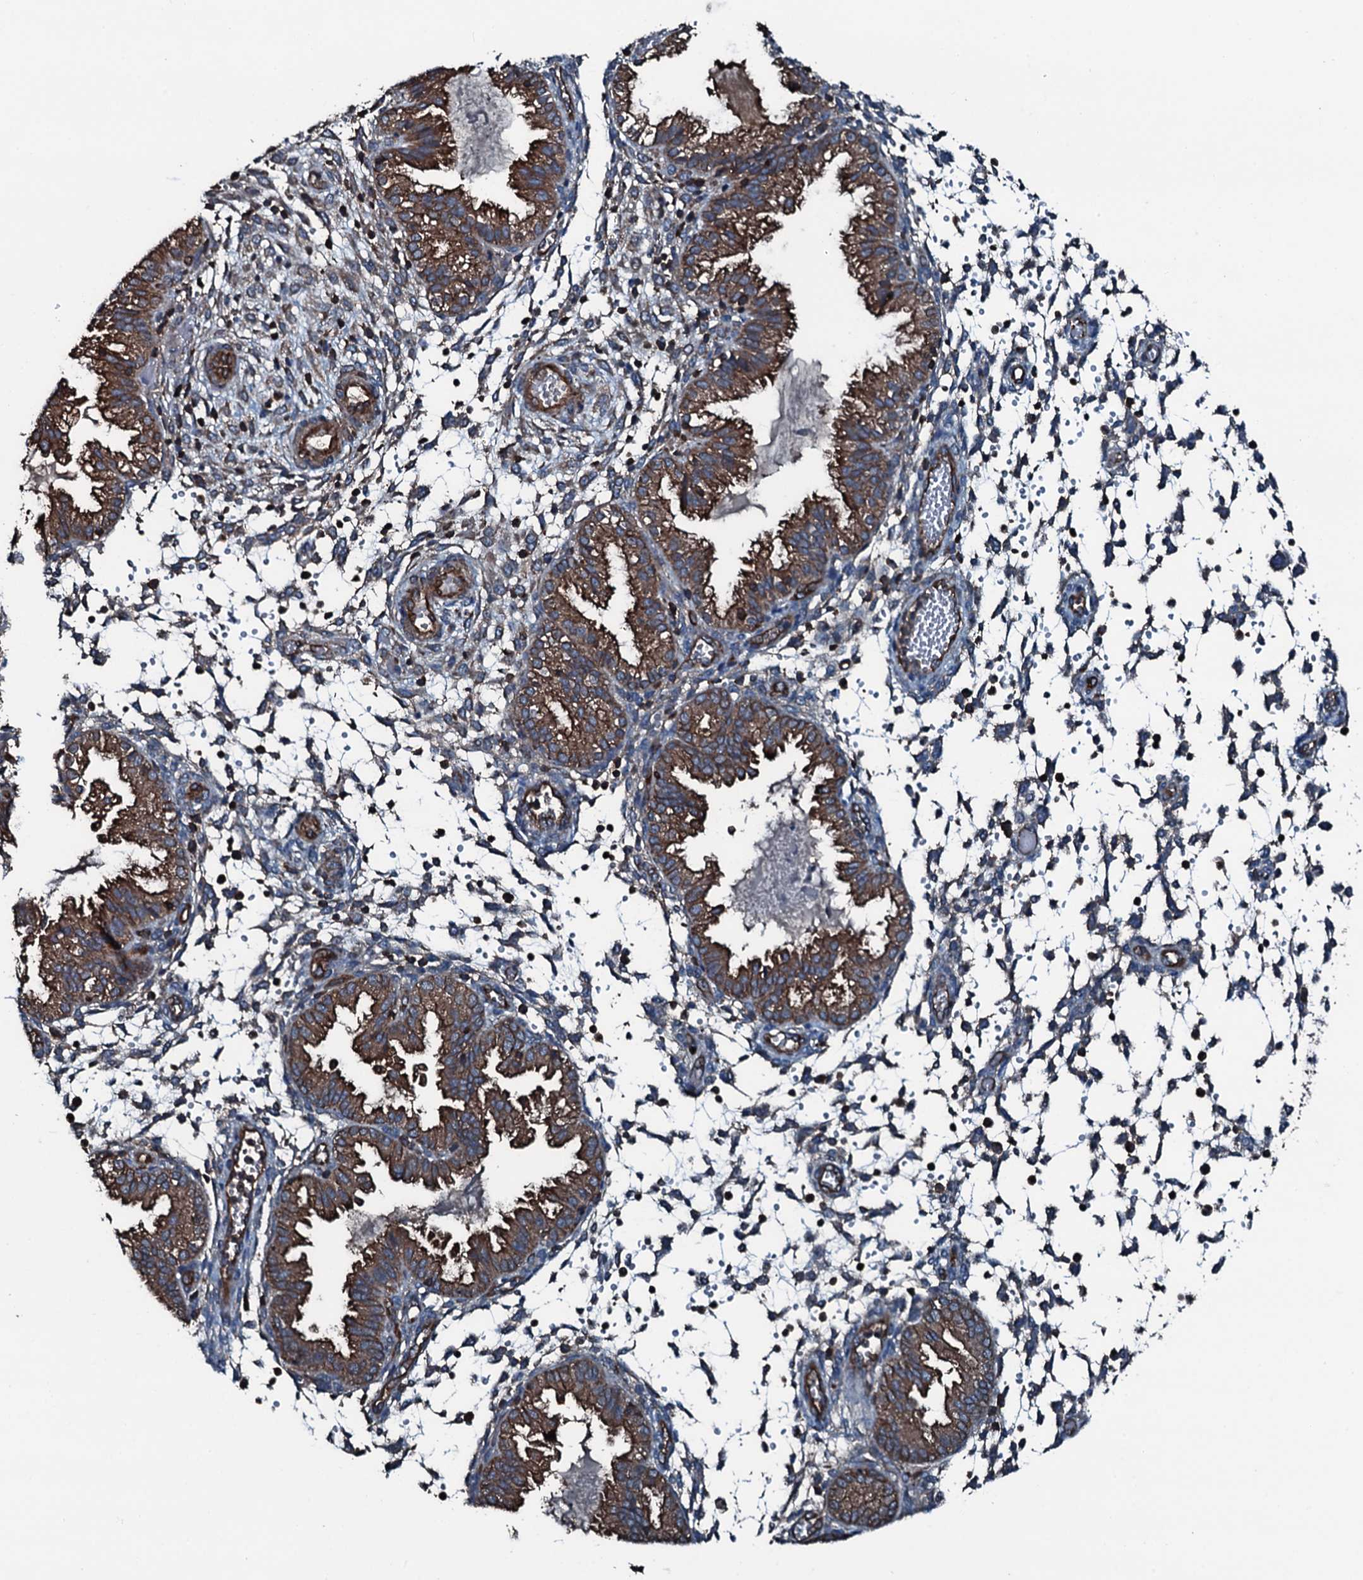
{"staining": {"intensity": "moderate", "quantity": "<25%", "location": "cytoplasmic/membranous"}, "tissue": "endometrium", "cell_type": "Cells in endometrial stroma", "image_type": "normal", "snomed": [{"axis": "morphology", "description": "Normal tissue, NOS"}, {"axis": "topography", "description": "Endometrium"}], "caption": "An image of endometrium stained for a protein reveals moderate cytoplasmic/membranous brown staining in cells in endometrial stroma.", "gene": "SLC25A38", "patient": {"sex": "female", "age": 33}}